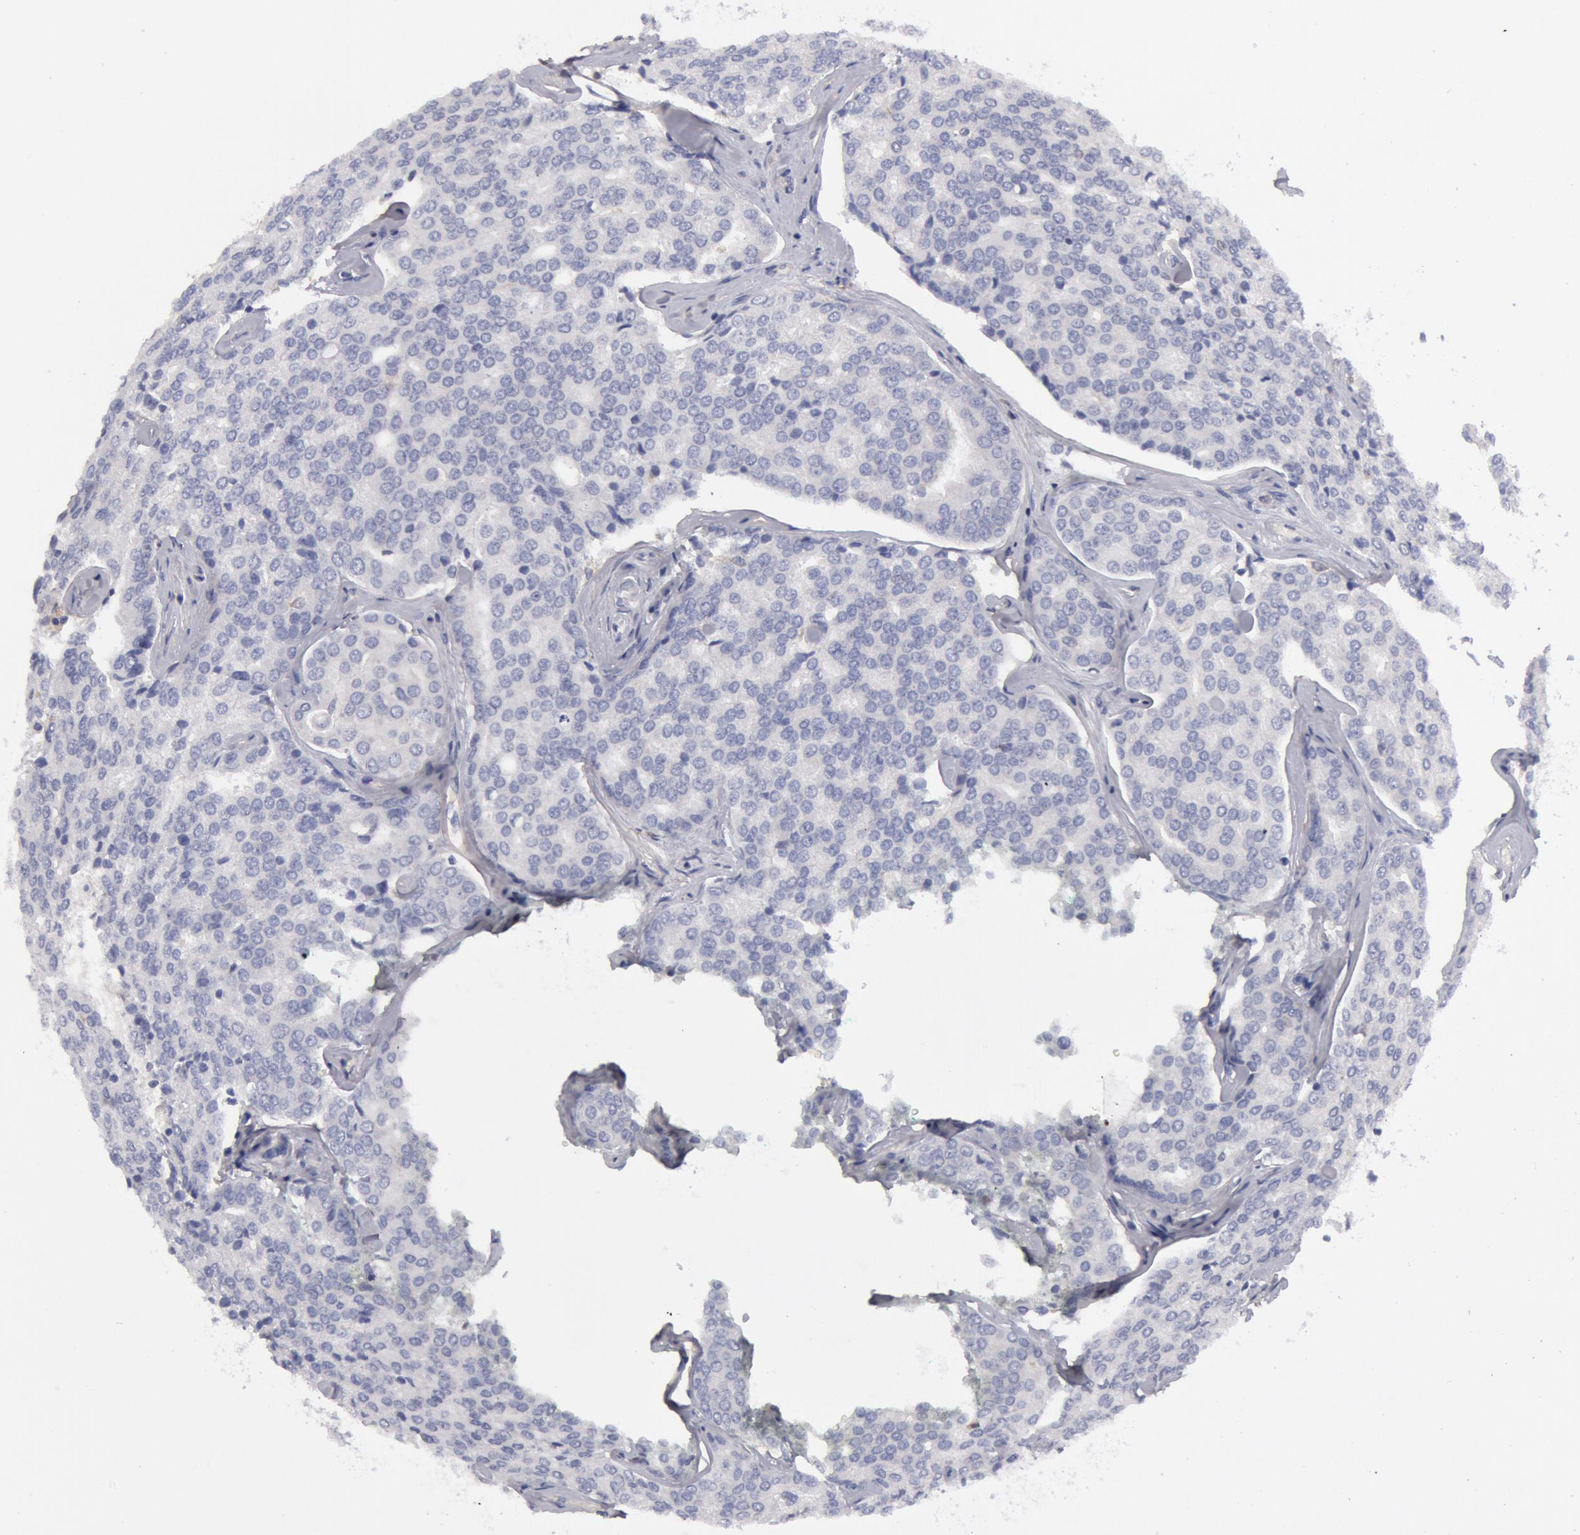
{"staining": {"intensity": "negative", "quantity": "none", "location": "none"}, "tissue": "prostate cancer", "cell_type": "Tumor cells", "image_type": "cancer", "snomed": [{"axis": "morphology", "description": "Adenocarcinoma, High grade"}, {"axis": "topography", "description": "Prostate"}], "caption": "Immunohistochemical staining of prostate cancer (adenocarcinoma (high-grade)) exhibits no significant expression in tumor cells.", "gene": "SYK", "patient": {"sex": "male", "age": 64}}